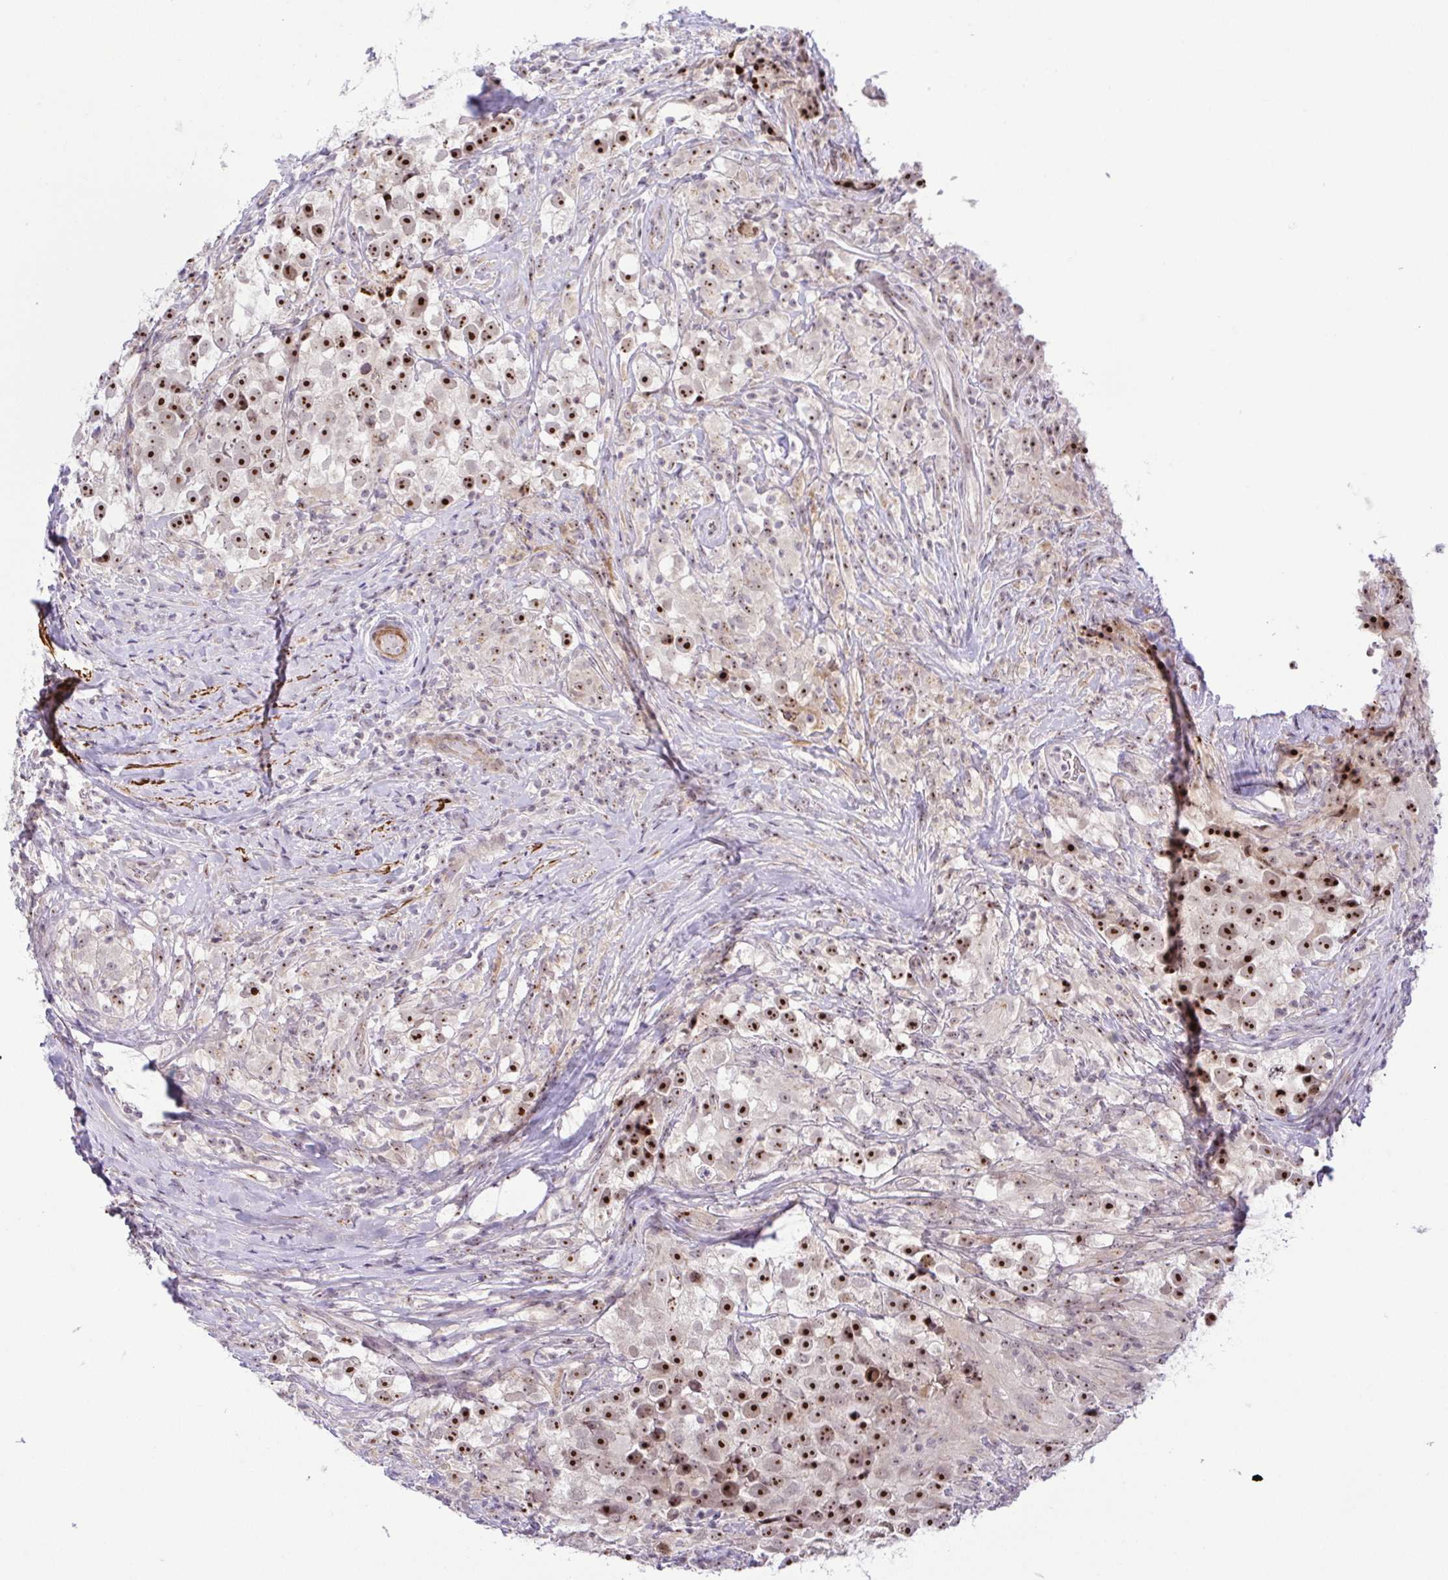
{"staining": {"intensity": "strong", "quantity": ">75%", "location": "nuclear"}, "tissue": "testis cancer", "cell_type": "Tumor cells", "image_type": "cancer", "snomed": [{"axis": "morphology", "description": "Seminoma, NOS"}, {"axis": "topography", "description": "Testis"}], "caption": "The image displays immunohistochemical staining of testis cancer. There is strong nuclear expression is present in approximately >75% of tumor cells.", "gene": "RSL24D1", "patient": {"sex": "male", "age": 46}}